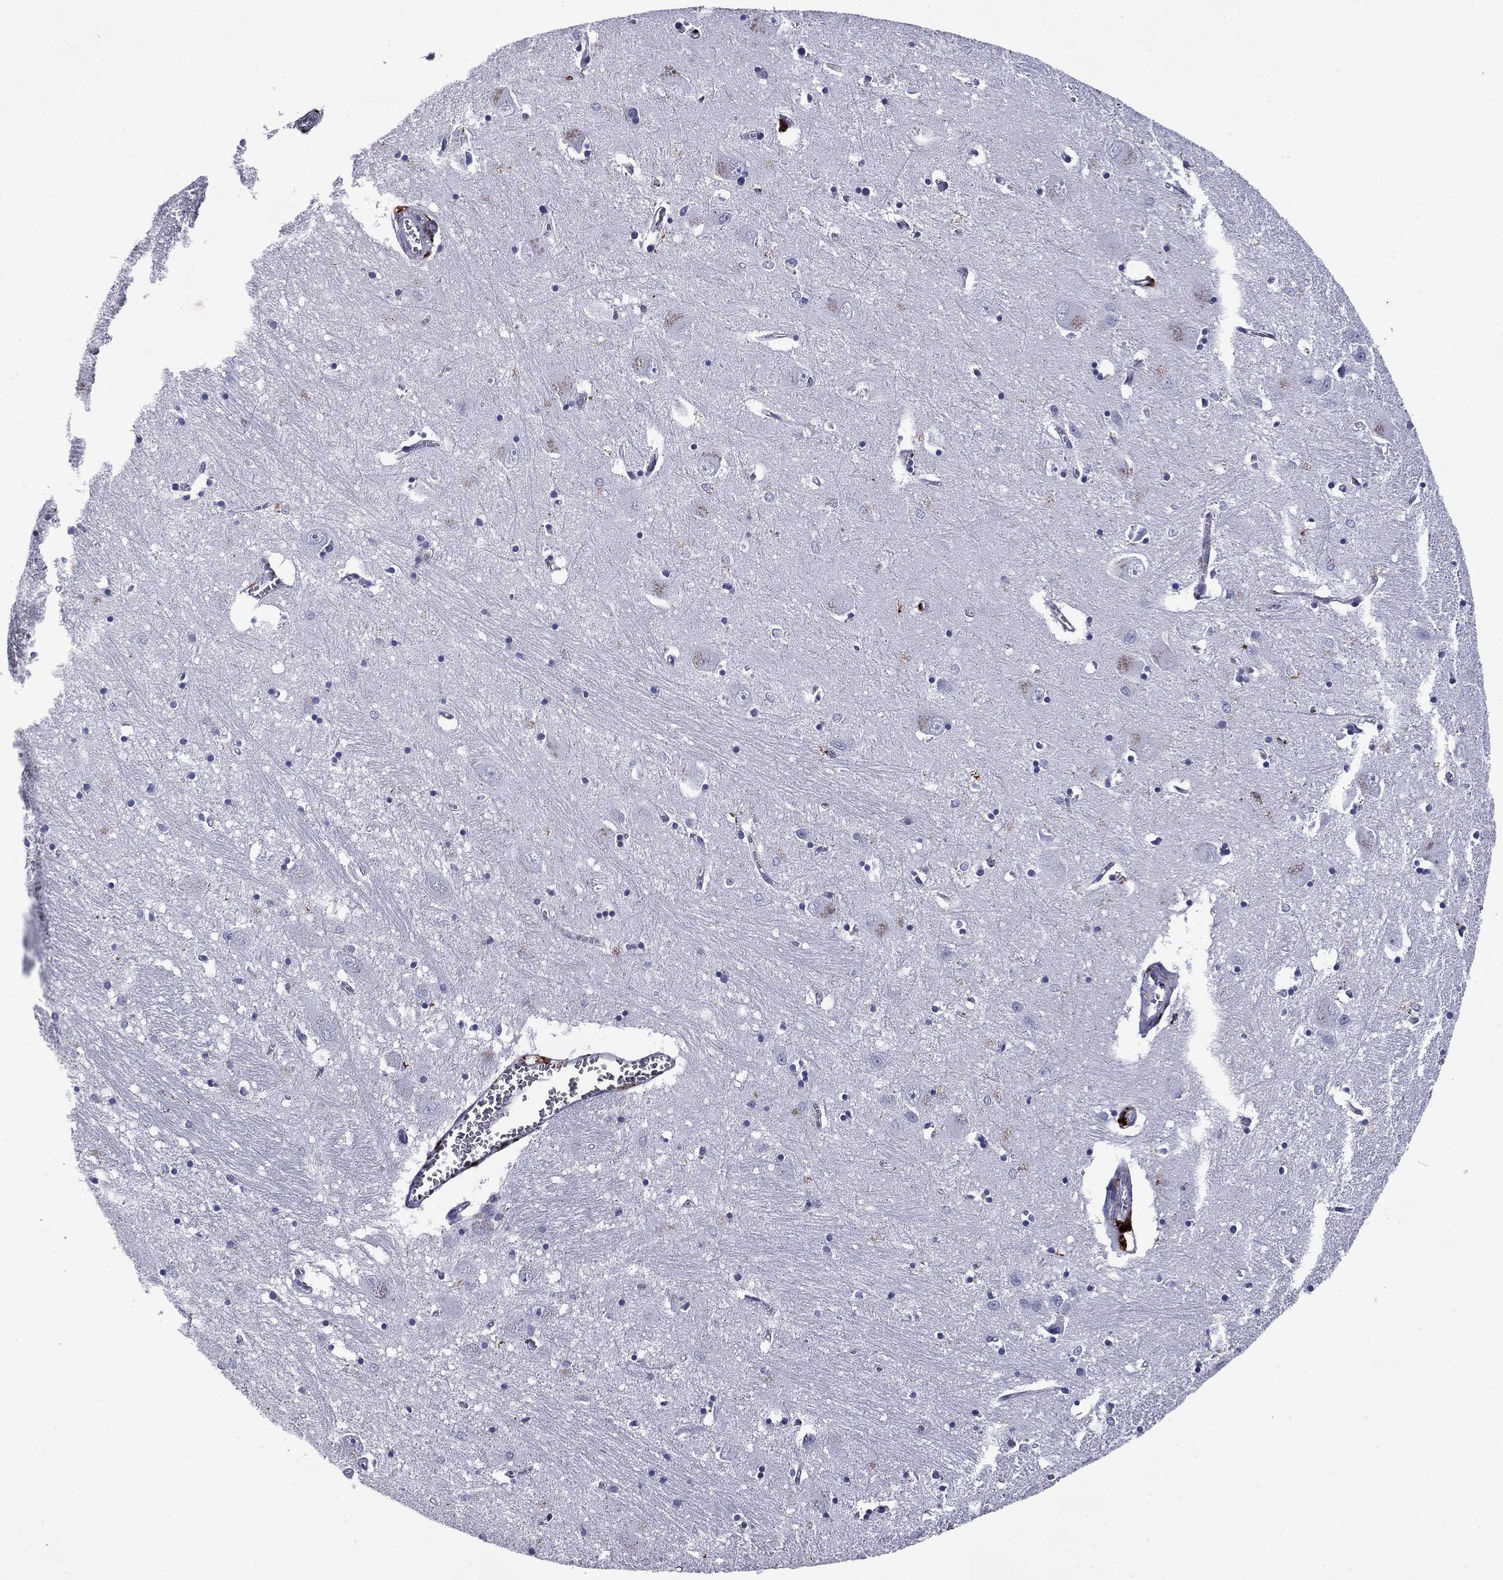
{"staining": {"intensity": "negative", "quantity": "none", "location": "none"}, "tissue": "caudate", "cell_type": "Glial cells", "image_type": "normal", "snomed": [{"axis": "morphology", "description": "Normal tissue, NOS"}, {"axis": "topography", "description": "Lateral ventricle wall"}], "caption": "Immunohistochemistry (IHC) photomicrograph of benign caudate: caudate stained with DAB shows no significant protein positivity in glial cells.", "gene": "MADCAM1", "patient": {"sex": "male", "age": 54}}